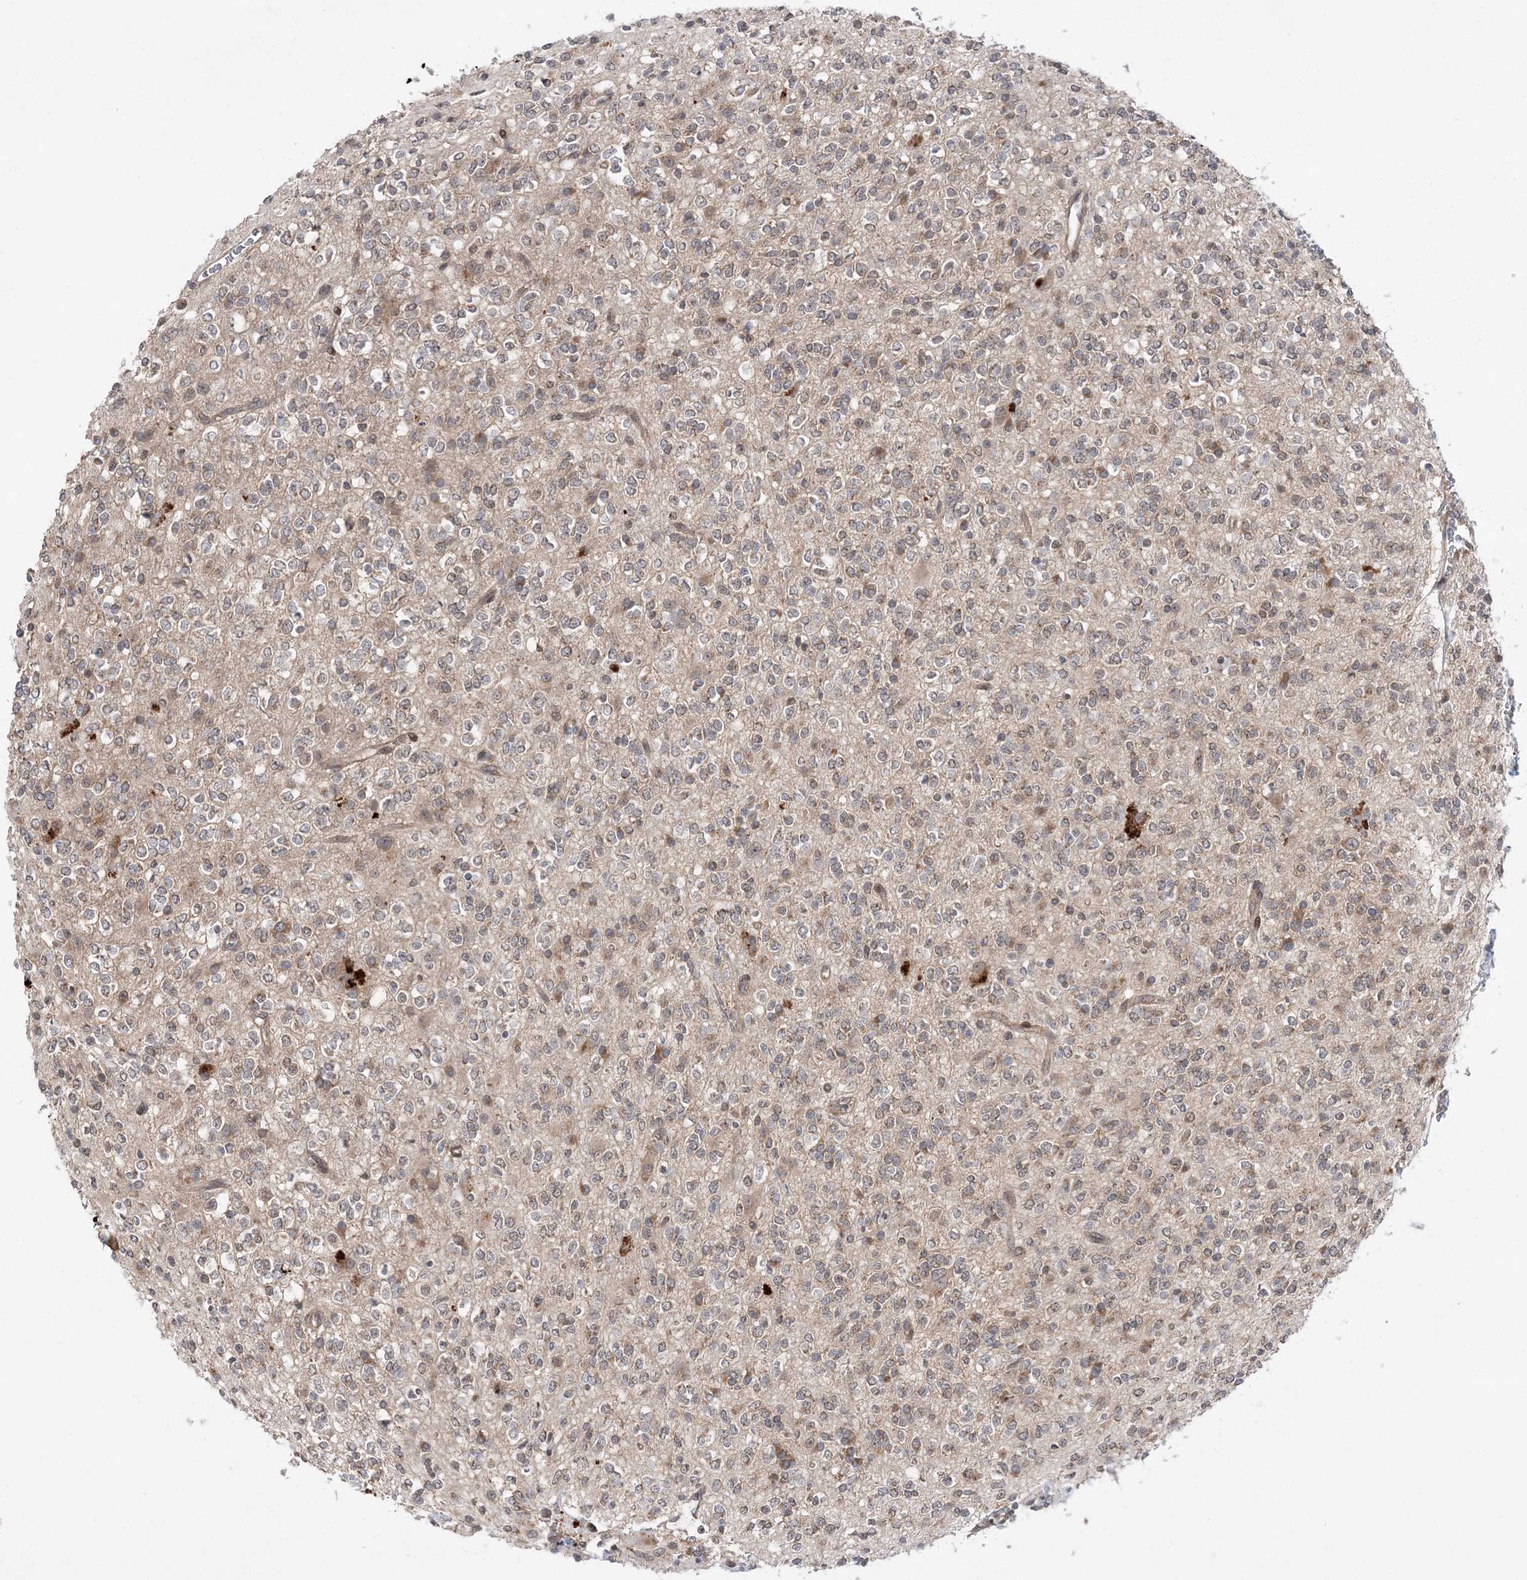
{"staining": {"intensity": "negative", "quantity": "none", "location": "none"}, "tissue": "glioma", "cell_type": "Tumor cells", "image_type": "cancer", "snomed": [{"axis": "morphology", "description": "Glioma, malignant, High grade"}, {"axis": "topography", "description": "Brain"}], "caption": "Protein analysis of glioma shows no significant expression in tumor cells. Brightfield microscopy of immunohistochemistry (IHC) stained with DAB (3,3'-diaminobenzidine) (brown) and hematoxylin (blue), captured at high magnification.", "gene": "ANAPC15", "patient": {"sex": "male", "age": 34}}